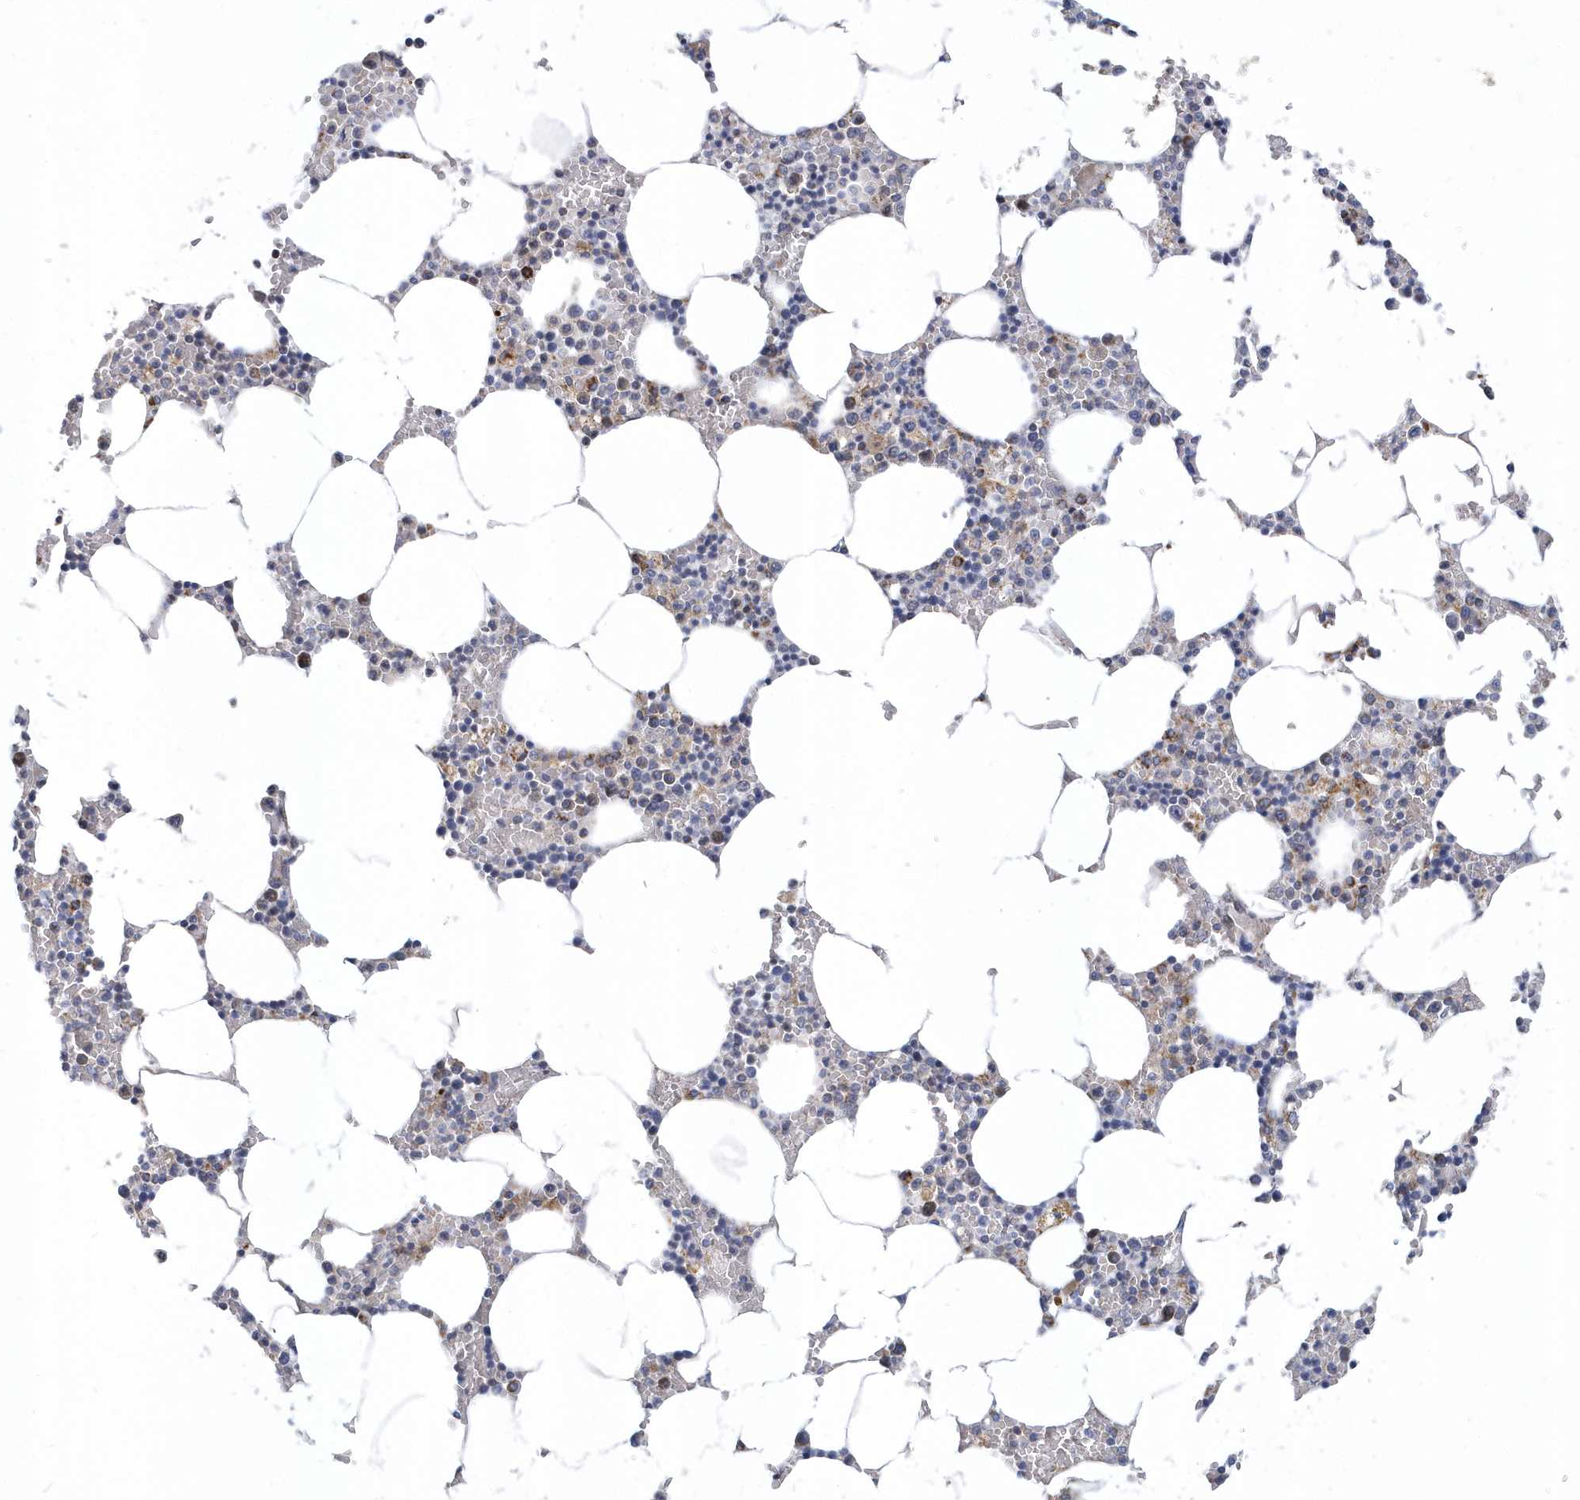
{"staining": {"intensity": "weak", "quantity": "<25%", "location": "cytoplasmic/membranous"}, "tissue": "bone marrow", "cell_type": "Hematopoietic cells", "image_type": "normal", "snomed": [{"axis": "morphology", "description": "Normal tissue, NOS"}, {"axis": "topography", "description": "Bone marrow"}], "caption": "This is an IHC histopathology image of normal human bone marrow. There is no expression in hematopoietic cells.", "gene": "VWA5B2", "patient": {"sex": "male", "age": 70}}